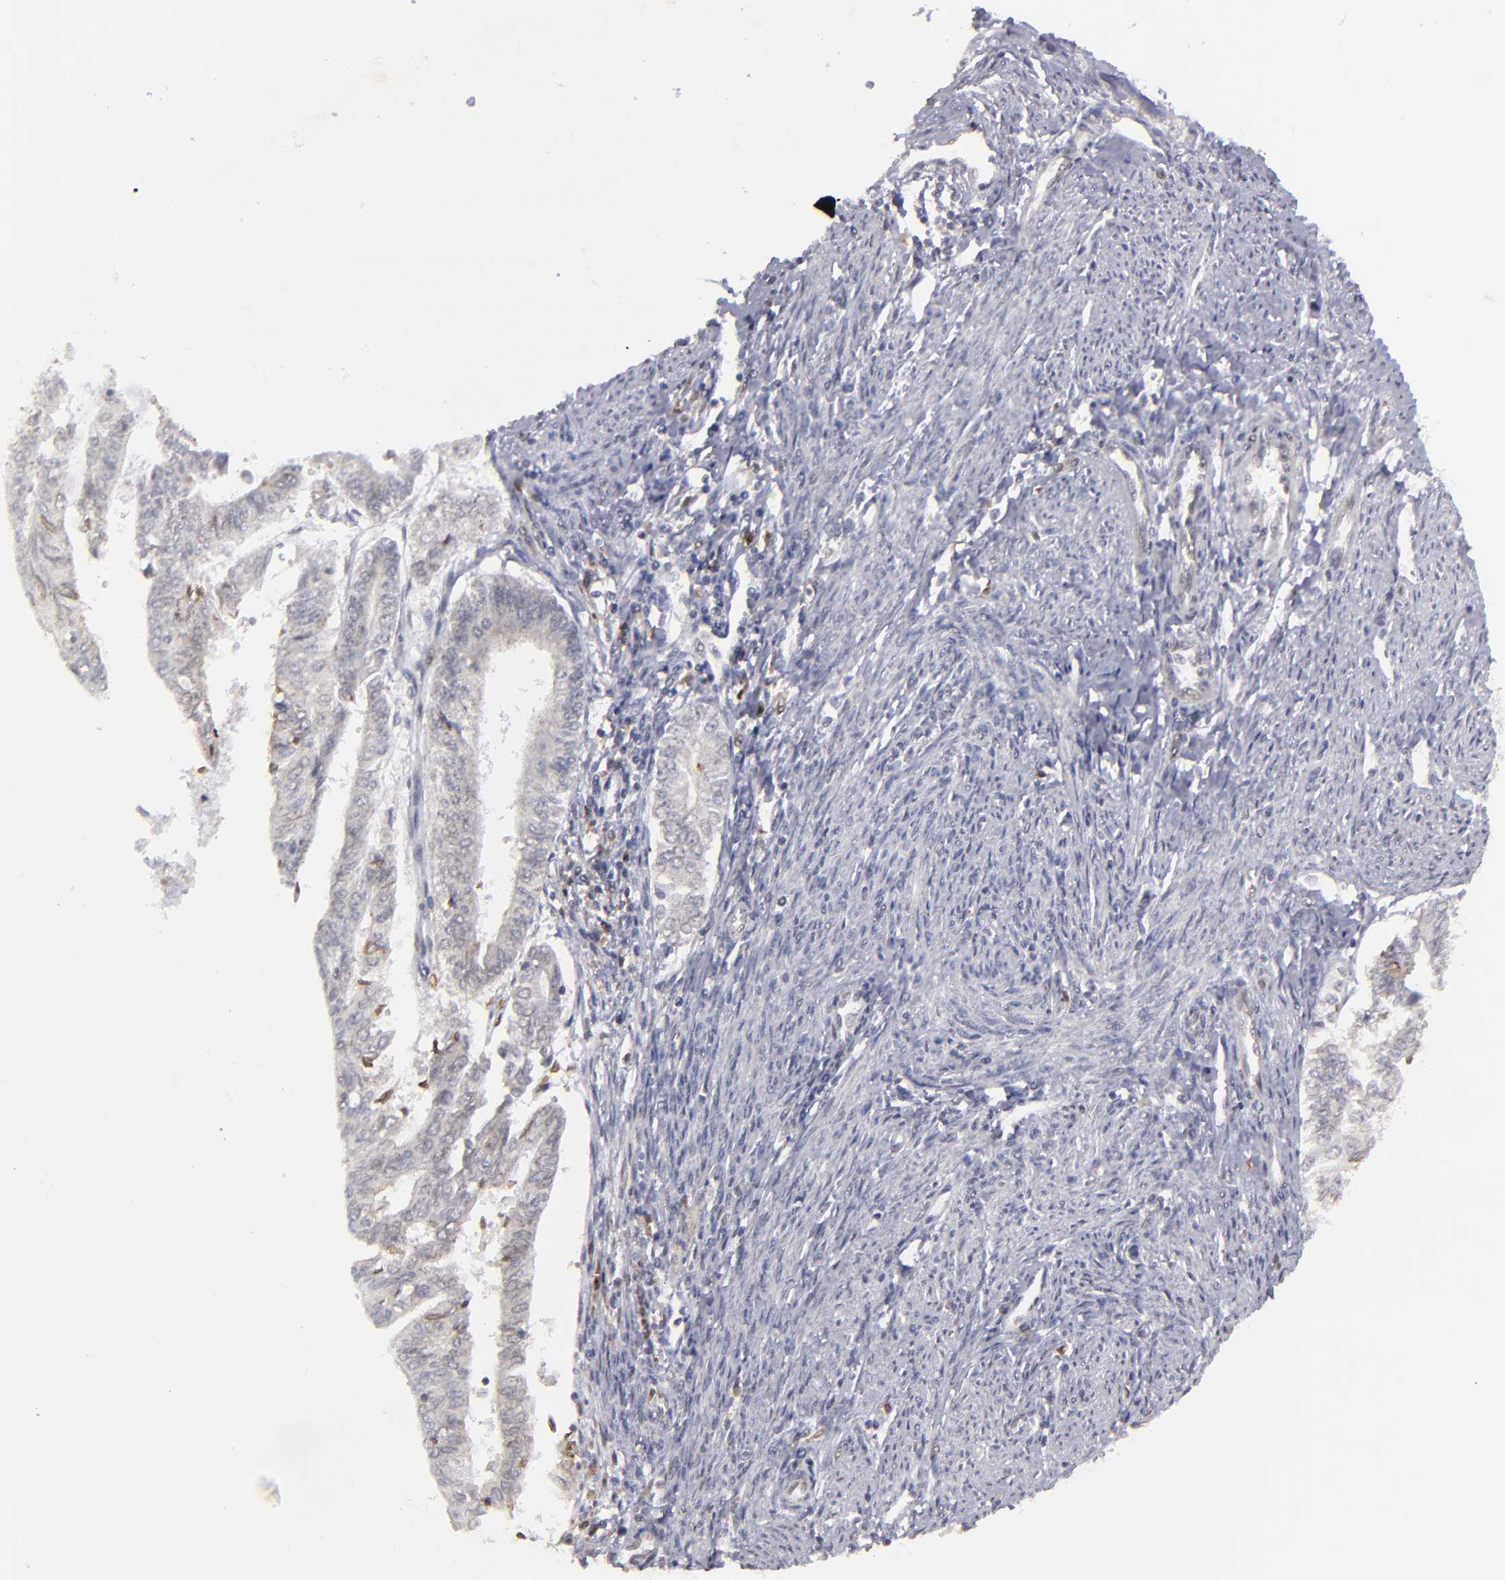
{"staining": {"intensity": "moderate", "quantity": "<25%", "location": "cytoplasmic/membranous"}, "tissue": "endometrial cancer", "cell_type": "Tumor cells", "image_type": "cancer", "snomed": [{"axis": "morphology", "description": "Adenocarcinoma, NOS"}, {"axis": "topography", "description": "Endometrium"}], "caption": "Tumor cells demonstrate moderate cytoplasmic/membranous expression in approximately <25% of cells in endometrial cancer (adenocarcinoma). (DAB = brown stain, brightfield microscopy at high magnification).", "gene": "CEP97", "patient": {"sex": "female", "age": 66}}